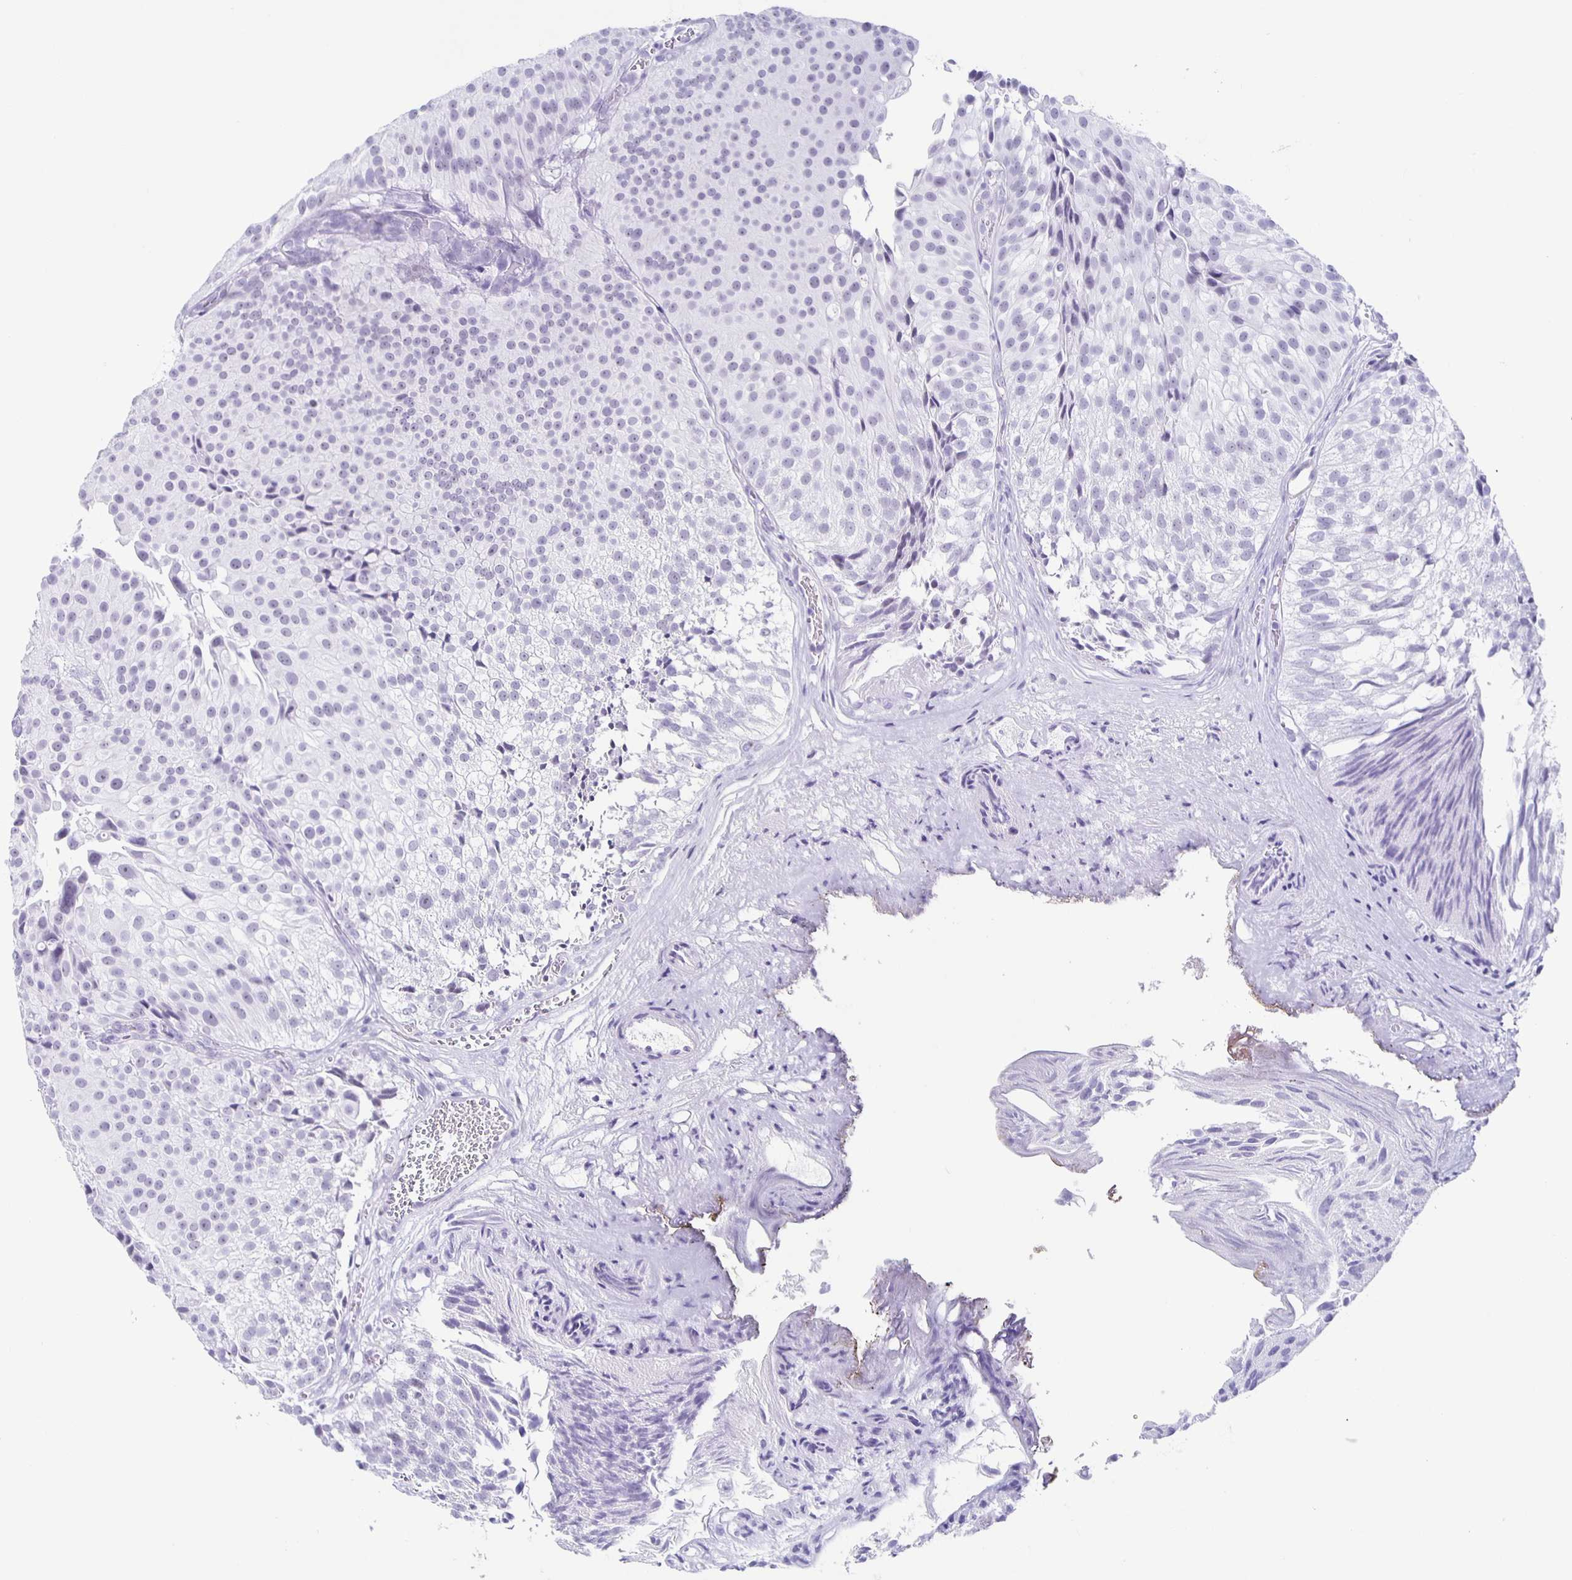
{"staining": {"intensity": "negative", "quantity": "none", "location": "none"}, "tissue": "urothelial cancer", "cell_type": "Tumor cells", "image_type": "cancer", "snomed": [{"axis": "morphology", "description": "Urothelial carcinoma, Low grade"}, {"axis": "topography", "description": "Urinary bladder"}], "caption": "IHC image of urothelial carcinoma (low-grade) stained for a protein (brown), which displays no positivity in tumor cells.", "gene": "TPPP", "patient": {"sex": "male", "age": 80}}